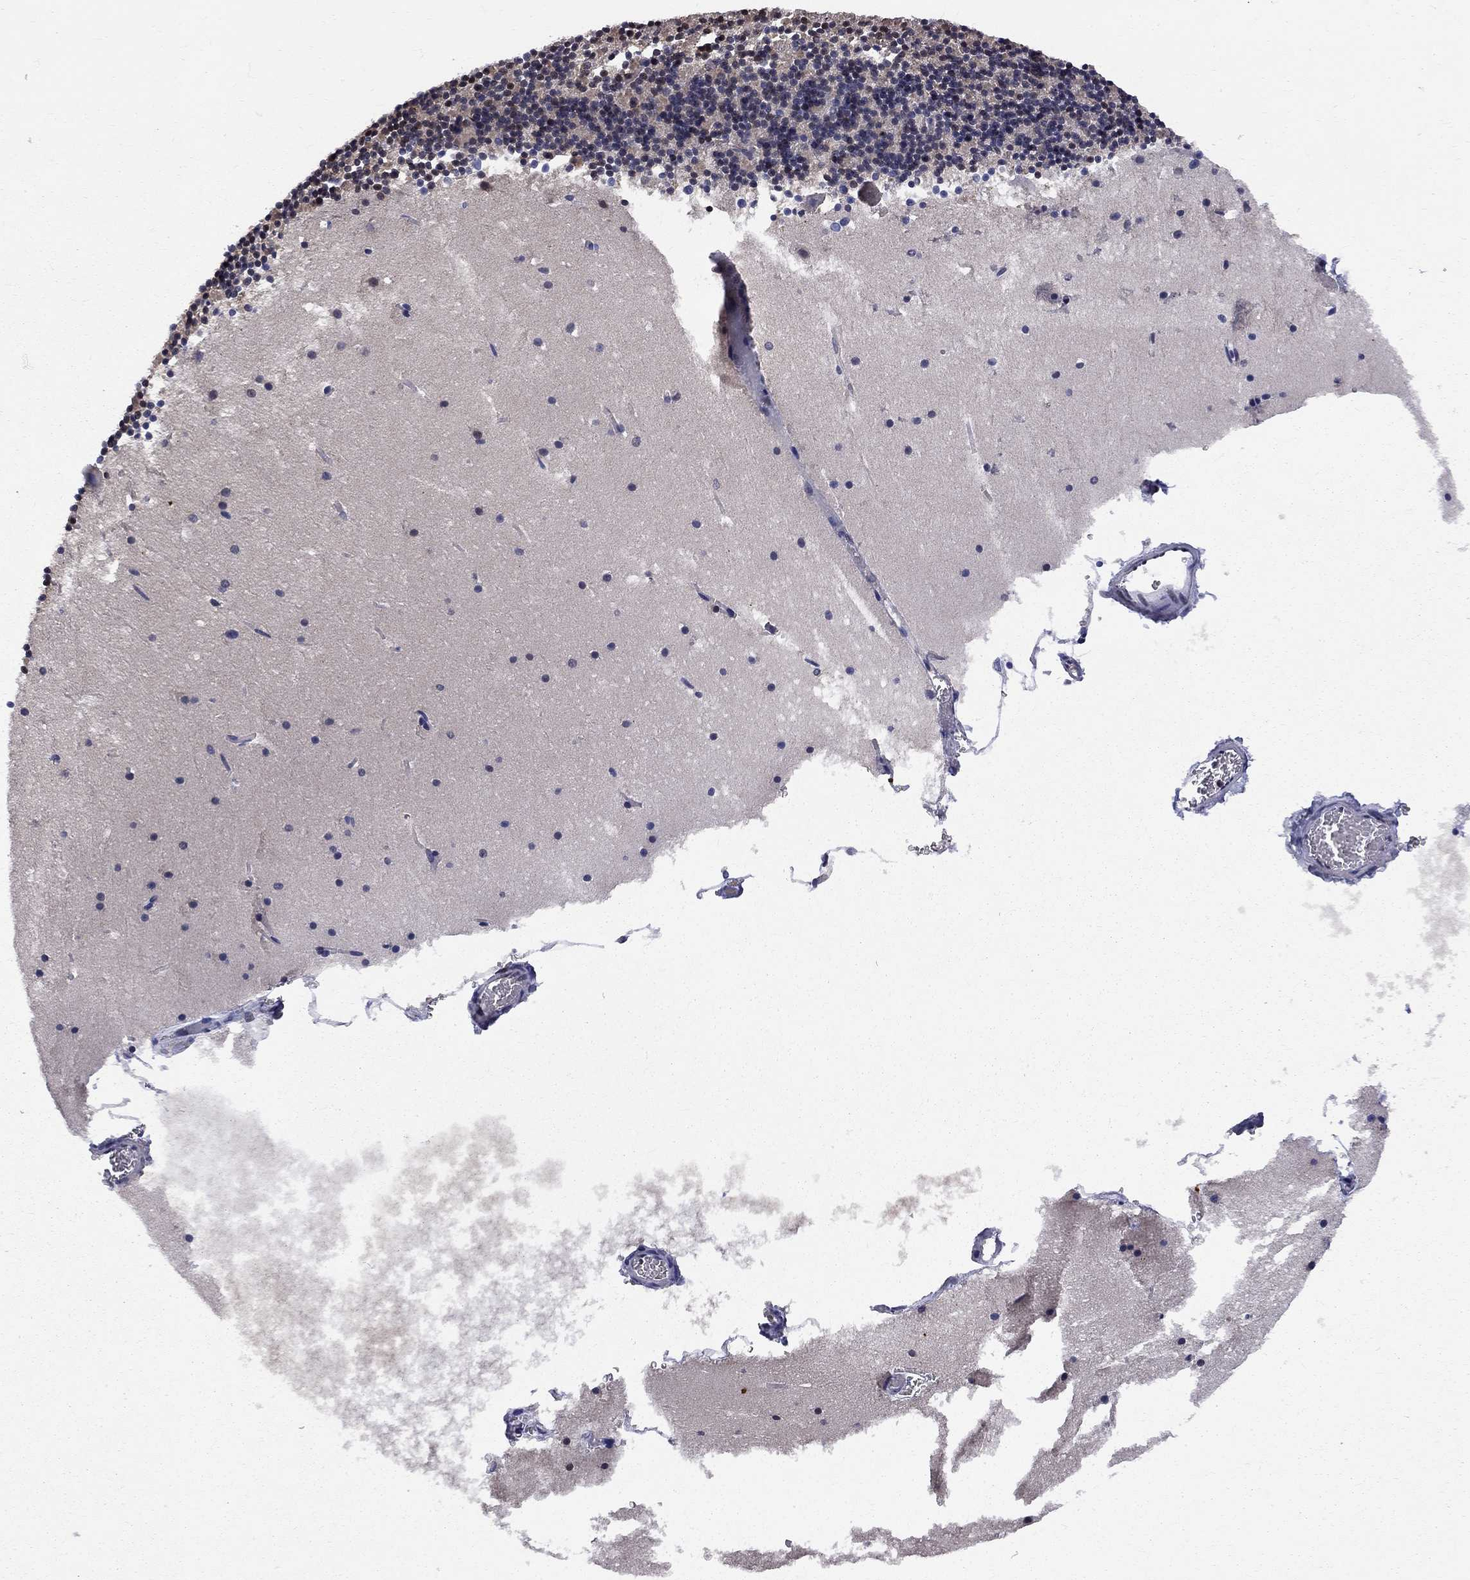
{"staining": {"intensity": "negative", "quantity": "none", "location": "none"}, "tissue": "cerebellum", "cell_type": "Cells in granular layer", "image_type": "normal", "snomed": [{"axis": "morphology", "description": "Normal tissue, NOS"}, {"axis": "topography", "description": "Cerebellum"}], "caption": "A high-resolution image shows IHC staining of benign cerebellum, which demonstrates no significant staining in cells in granular layer. The staining was performed using DAB (3,3'-diaminobenzidine) to visualize the protein expression in brown, while the nuclei were stained in blue with hematoxylin (Magnification: 20x).", "gene": "ELOB", "patient": {"sex": "male", "age": 37}}